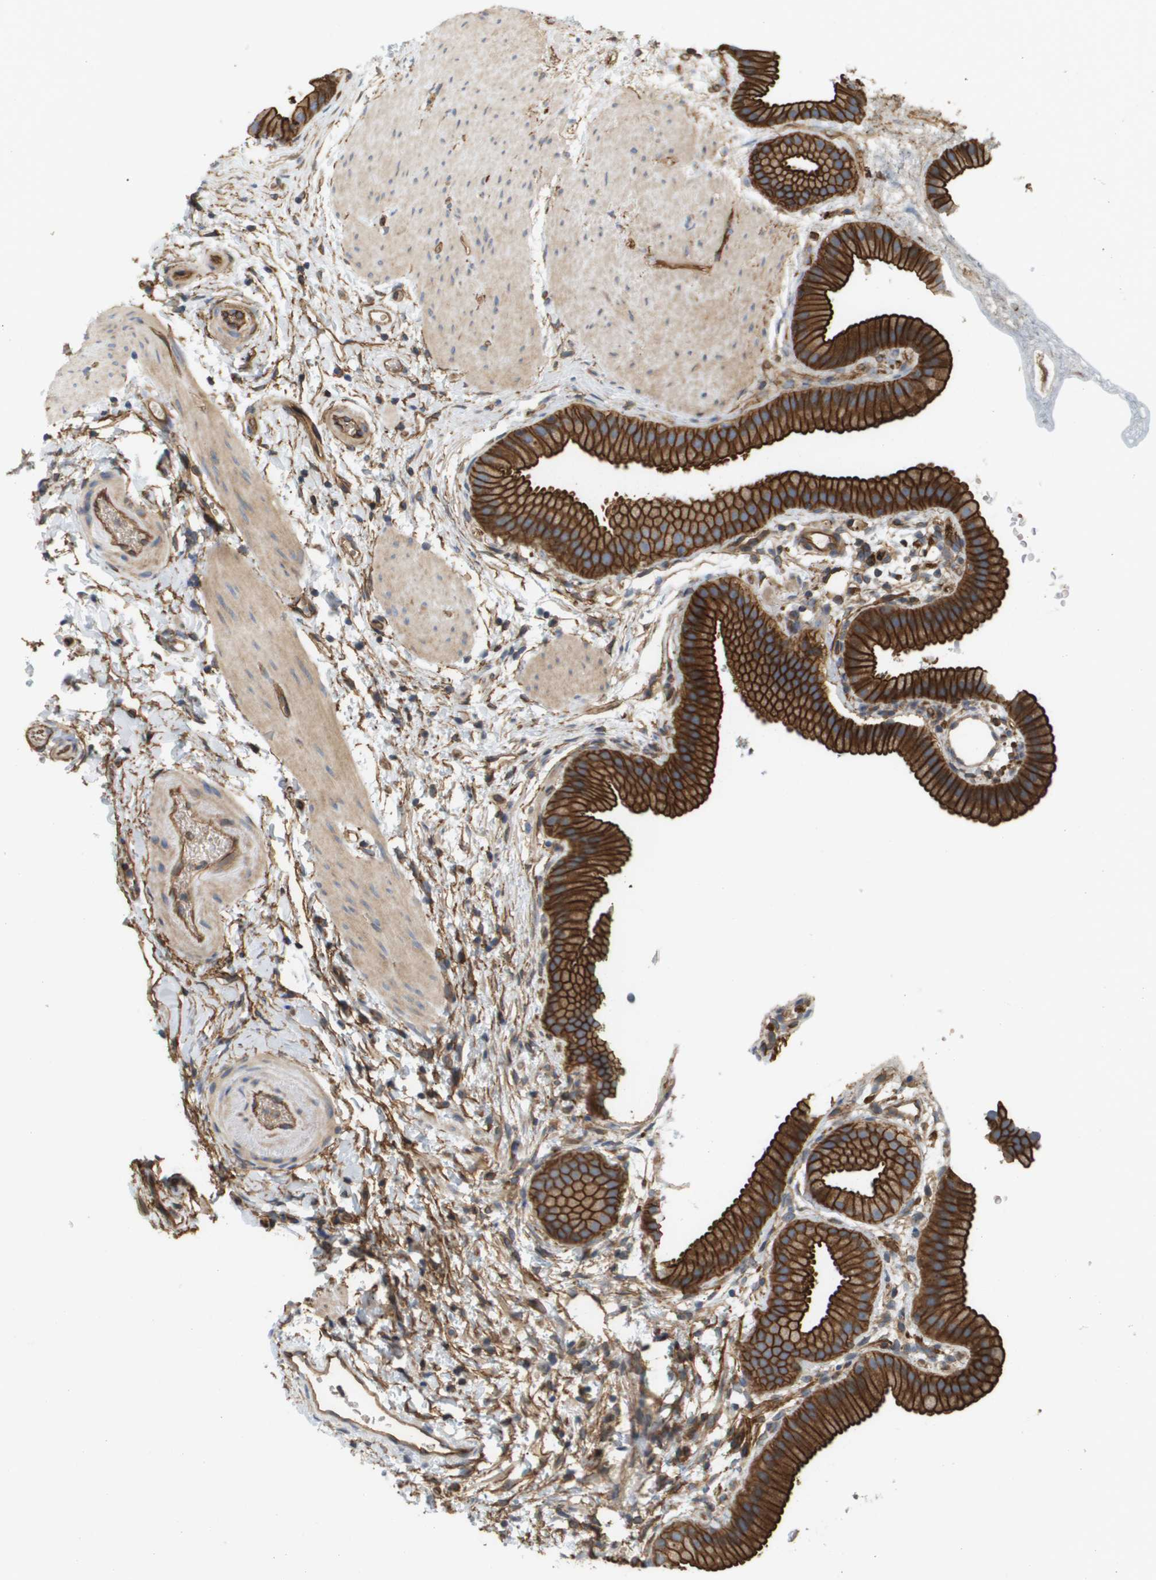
{"staining": {"intensity": "strong", "quantity": ">75%", "location": "cytoplasmic/membranous"}, "tissue": "gallbladder", "cell_type": "Glandular cells", "image_type": "normal", "snomed": [{"axis": "morphology", "description": "Normal tissue, NOS"}, {"axis": "topography", "description": "Gallbladder"}], "caption": "Immunohistochemistry of benign gallbladder displays high levels of strong cytoplasmic/membranous positivity in approximately >75% of glandular cells.", "gene": "SGMS2", "patient": {"sex": "female", "age": 64}}